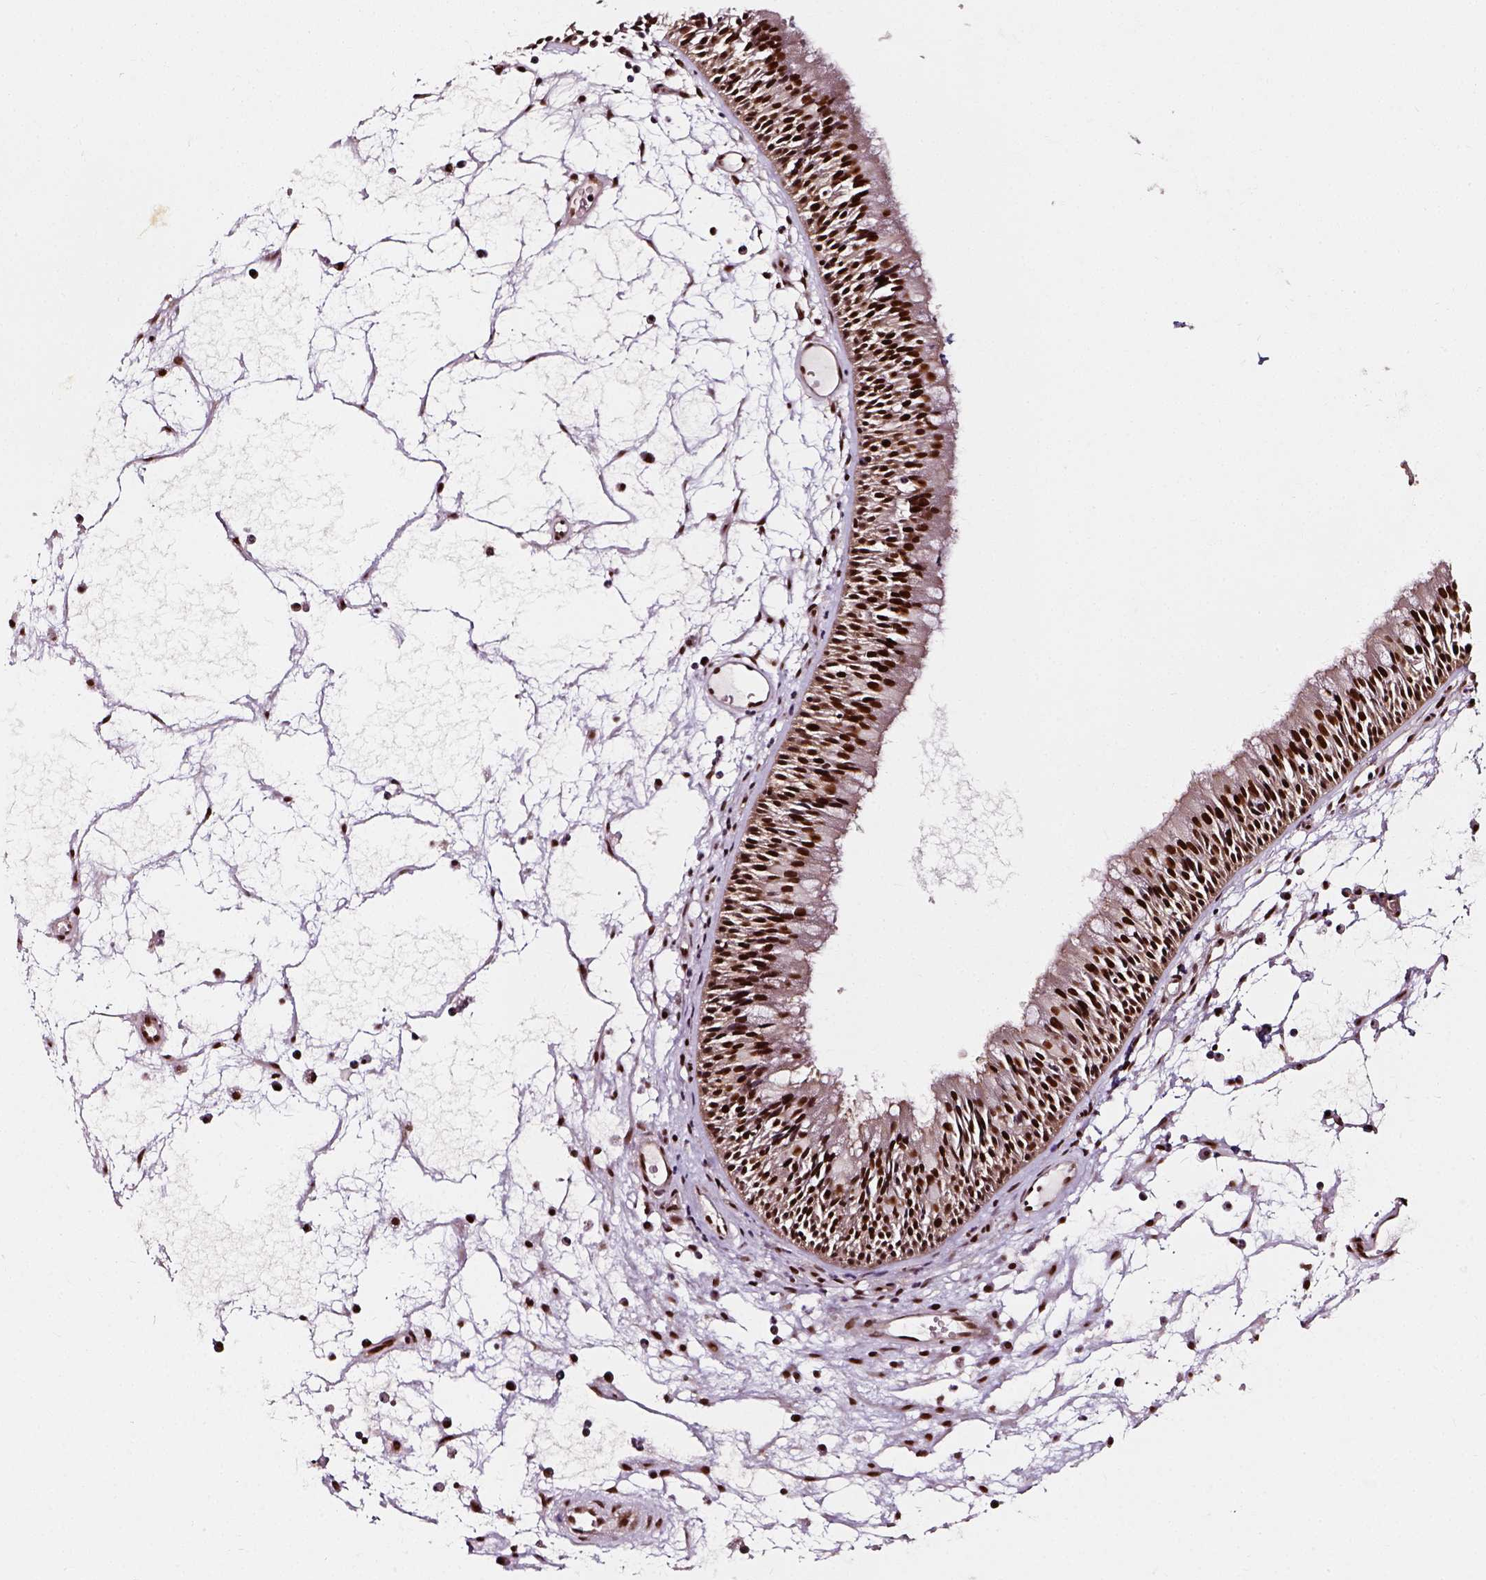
{"staining": {"intensity": "strong", "quantity": ">75%", "location": "nuclear"}, "tissue": "nasopharynx", "cell_type": "Respiratory epithelial cells", "image_type": "normal", "snomed": [{"axis": "morphology", "description": "Normal tissue, NOS"}, {"axis": "topography", "description": "Nasopharynx"}], "caption": "Unremarkable nasopharynx exhibits strong nuclear expression in about >75% of respiratory epithelial cells, visualized by immunohistochemistry.", "gene": "NACC1", "patient": {"sex": "male", "age": 31}}